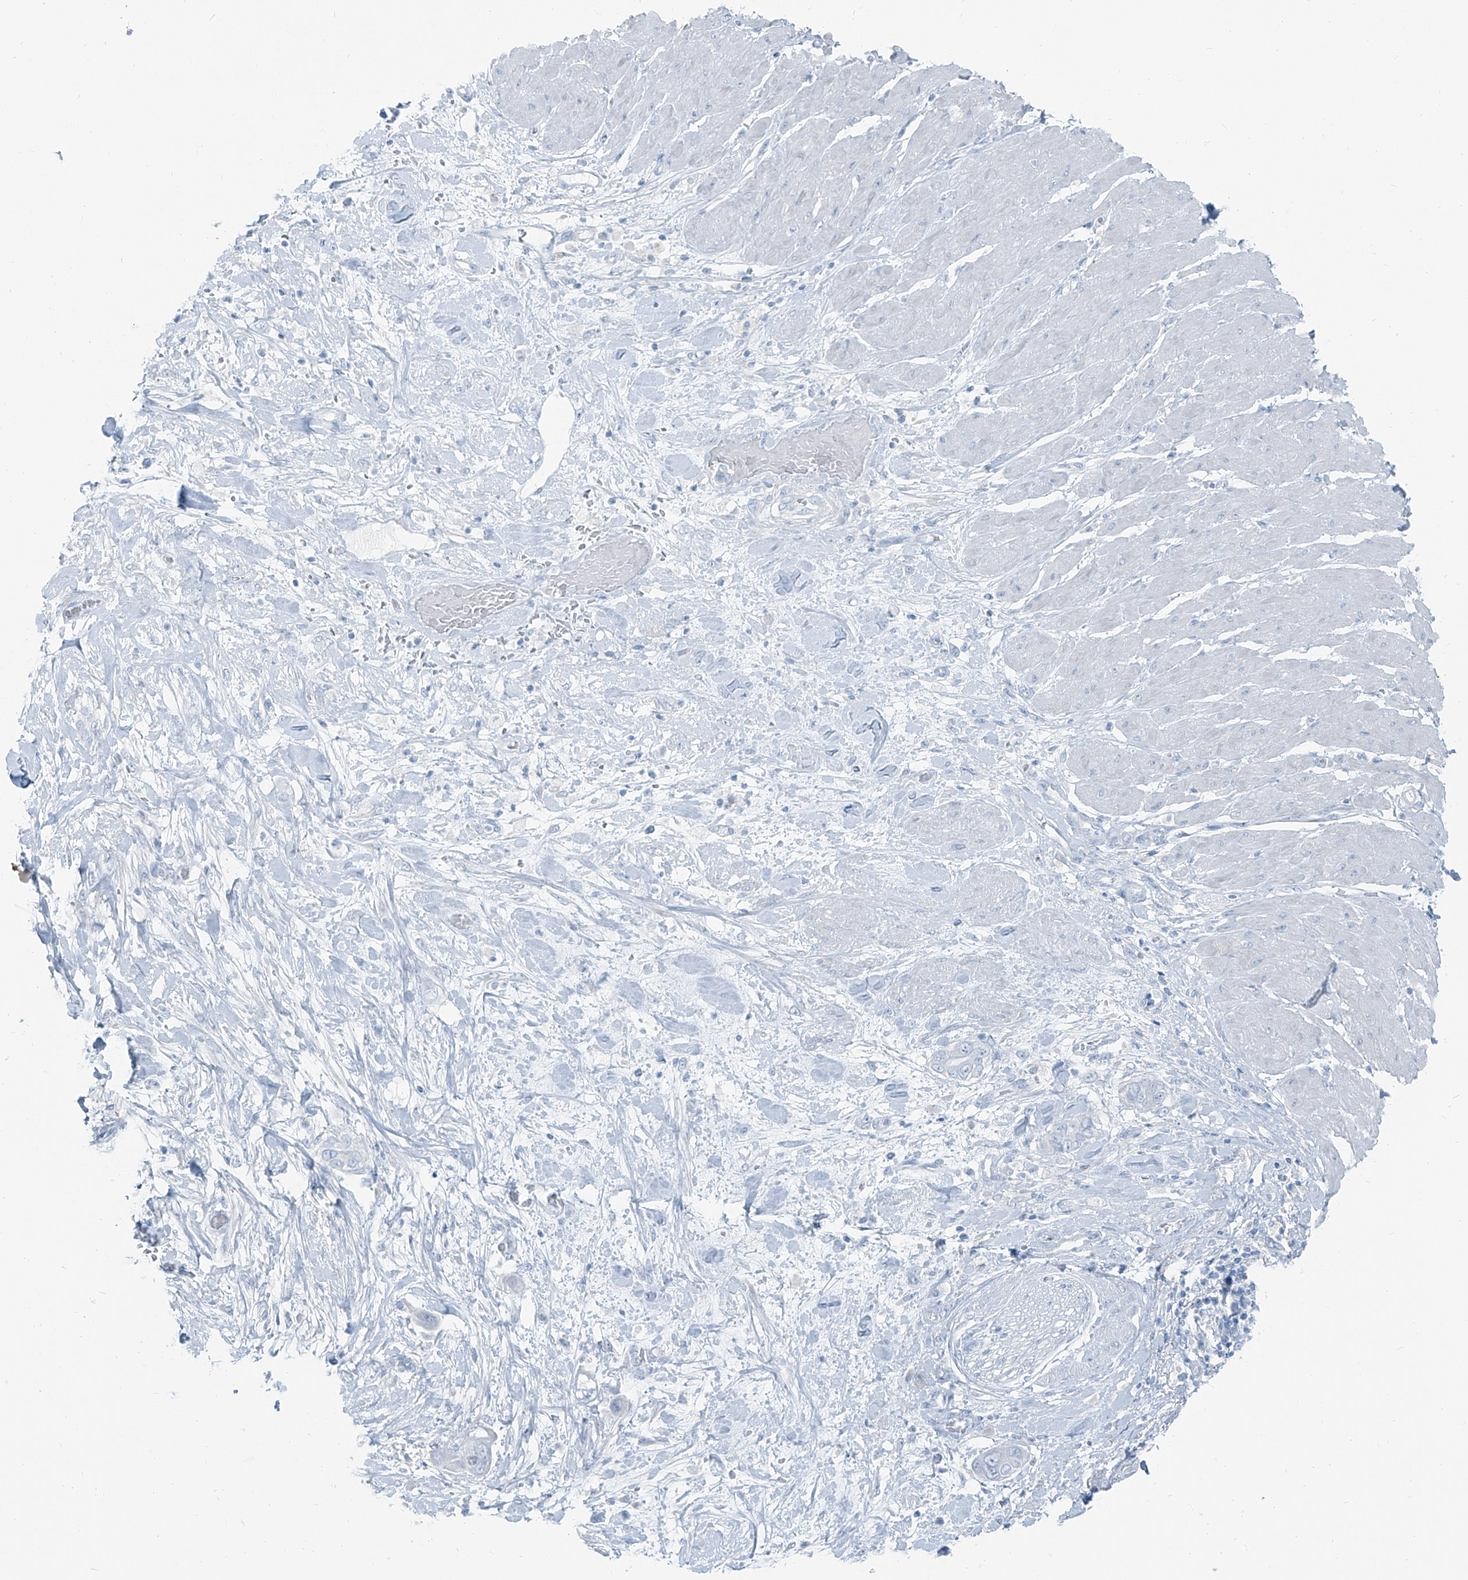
{"staining": {"intensity": "negative", "quantity": "none", "location": "none"}, "tissue": "pancreatic cancer", "cell_type": "Tumor cells", "image_type": "cancer", "snomed": [{"axis": "morphology", "description": "Adenocarcinoma, NOS"}, {"axis": "topography", "description": "Pancreas"}], "caption": "A micrograph of human pancreatic adenocarcinoma is negative for staining in tumor cells.", "gene": "RGN", "patient": {"sex": "male", "age": 68}}